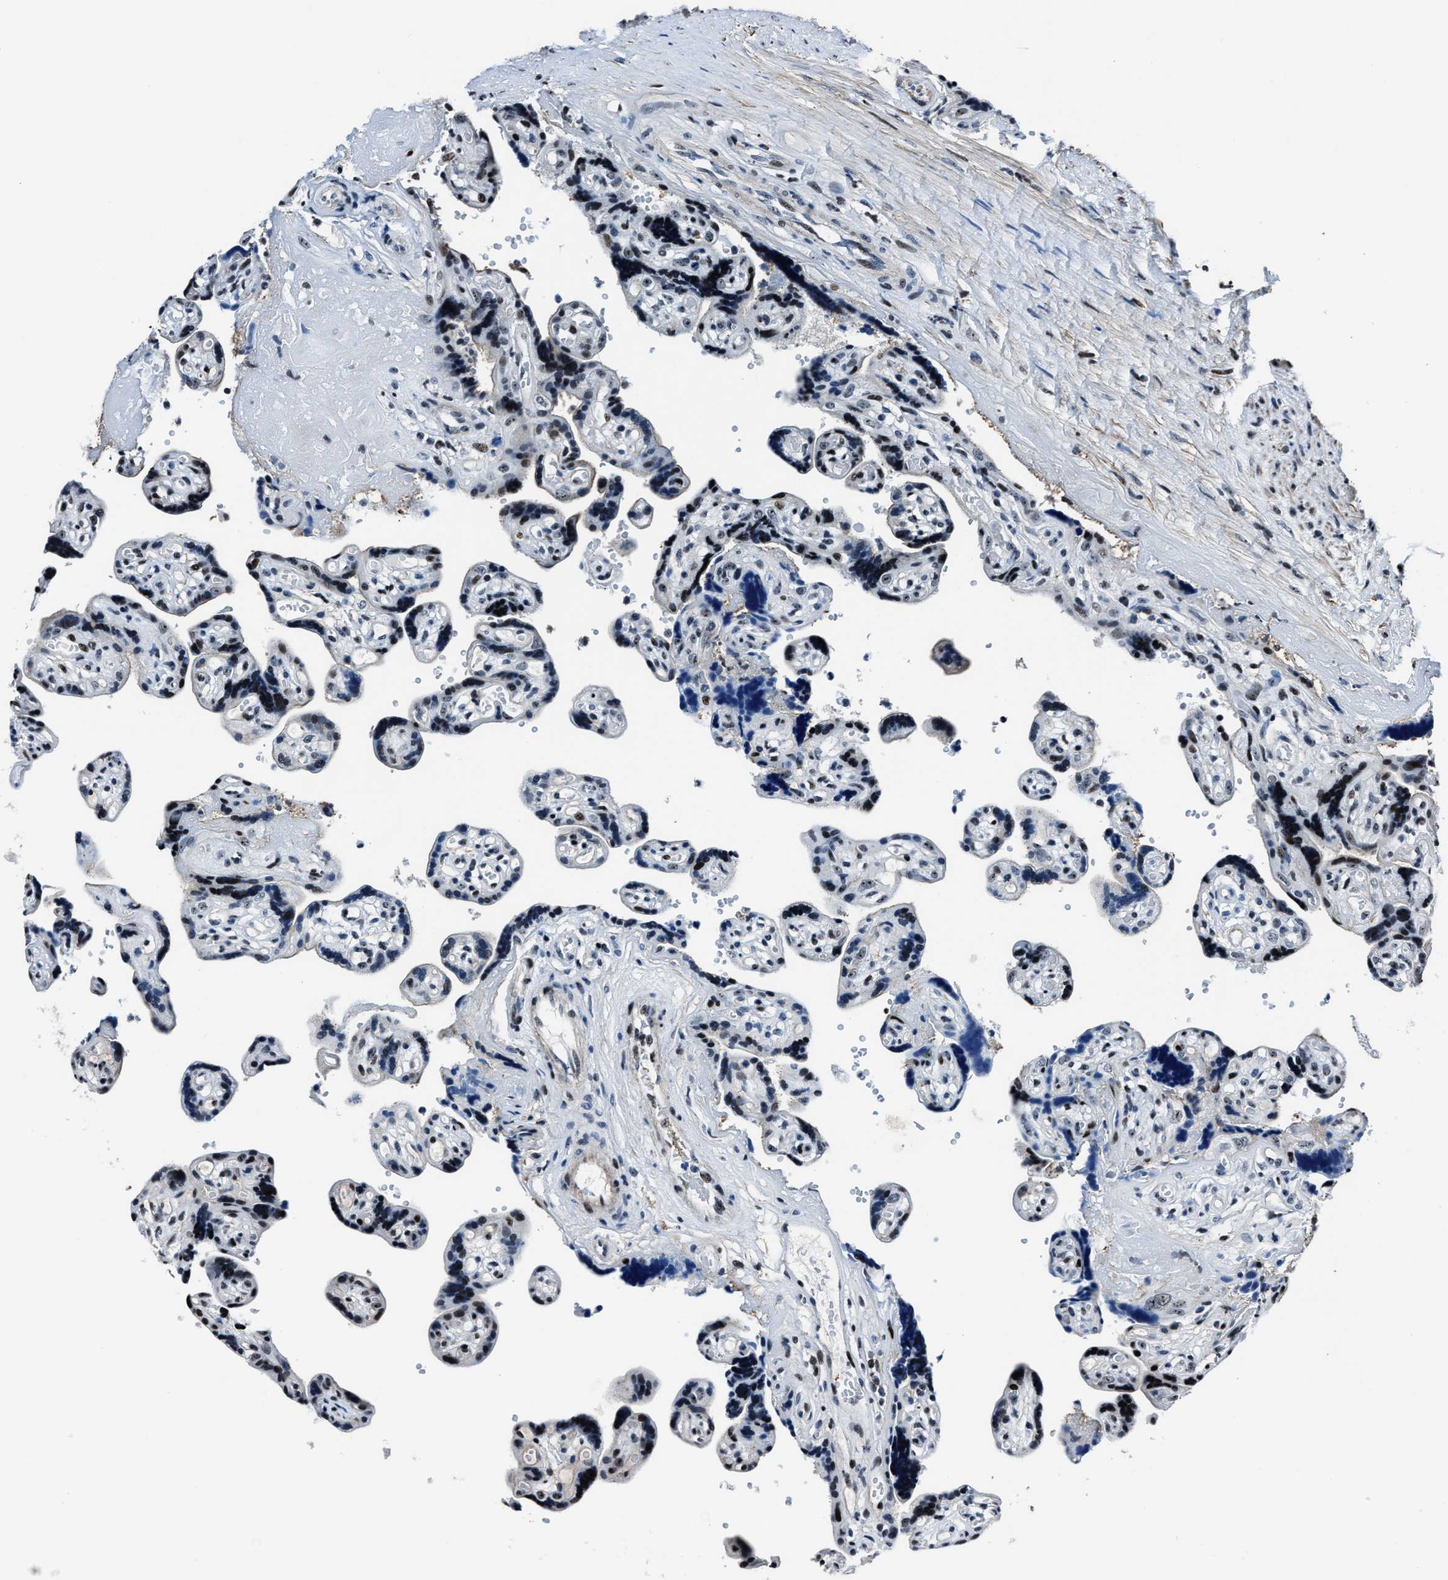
{"staining": {"intensity": "strong", "quantity": "<25%", "location": "nuclear"}, "tissue": "placenta", "cell_type": "Trophoblastic cells", "image_type": "normal", "snomed": [{"axis": "morphology", "description": "Normal tissue, NOS"}, {"axis": "topography", "description": "Placenta"}], "caption": "Protein staining of unremarkable placenta exhibits strong nuclear expression in about <25% of trophoblastic cells. Nuclei are stained in blue.", "gene": "PPIE", "patient": {"sex": "female", "age": 30}}